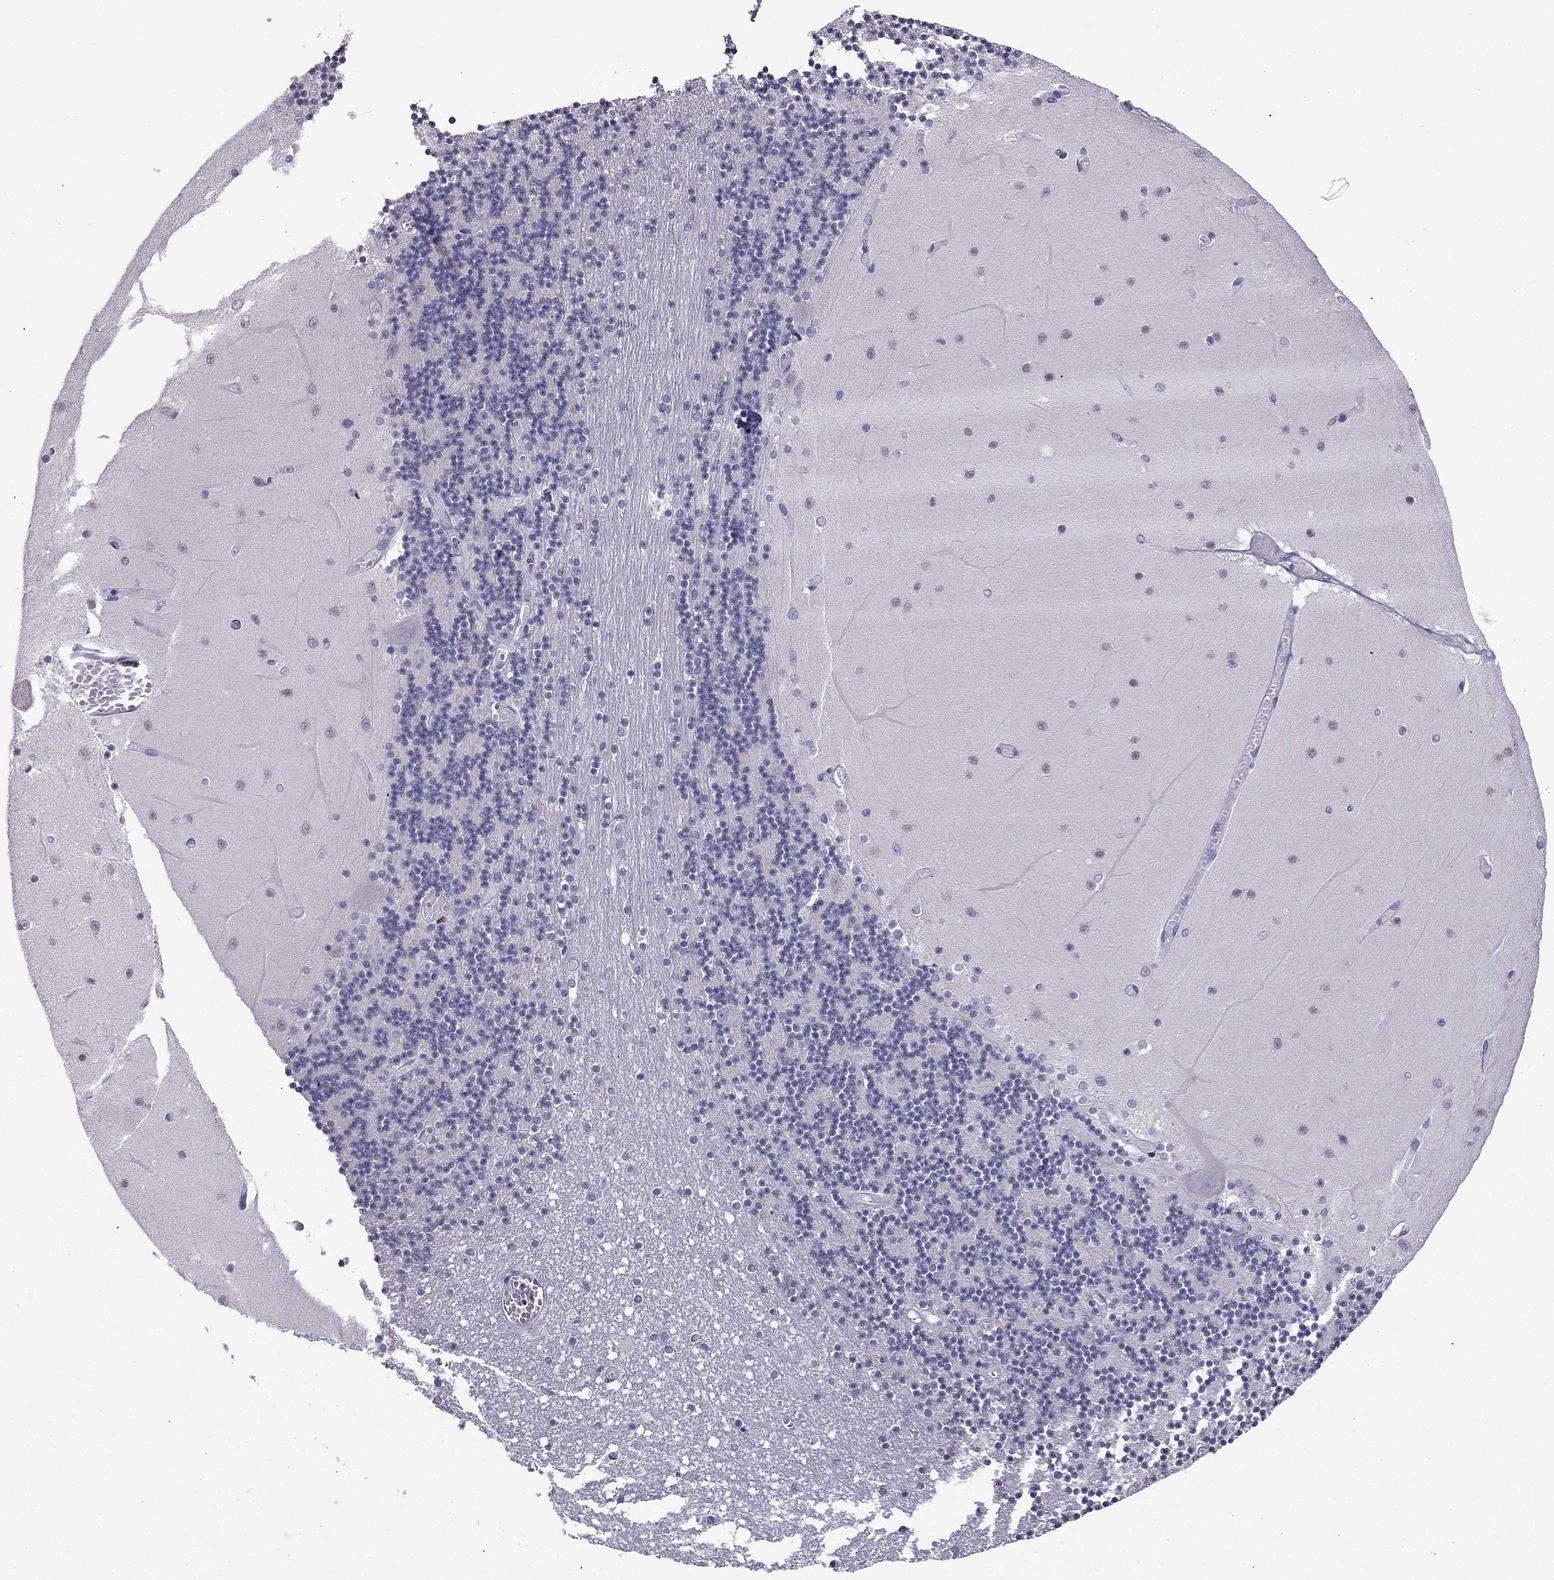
{"staining": {"intensity": "negative", "quantity": "none", "location": "none"}, "tissue": "cerebellum", "cell_type": "Cells in granular layer", "image_type": "normal", "snomed": [{"axis": "morphology", "description": "Normal tissue, NOS"}, {"axis": "topography", "description": "Cerebellum"}], "caption": "The photomicrograph exhibits no staining of cells in granular layer in benign cerebellum. The staining was performed using DAB (3,3'-diaminobenzidine) to visualize the protein expression in brown, while the nuclei were stained in blue with hematoxylin (Magnification: 20x).", "gene": "ARHGAP11A", "patient": {"sex": "female", "age": 28}}